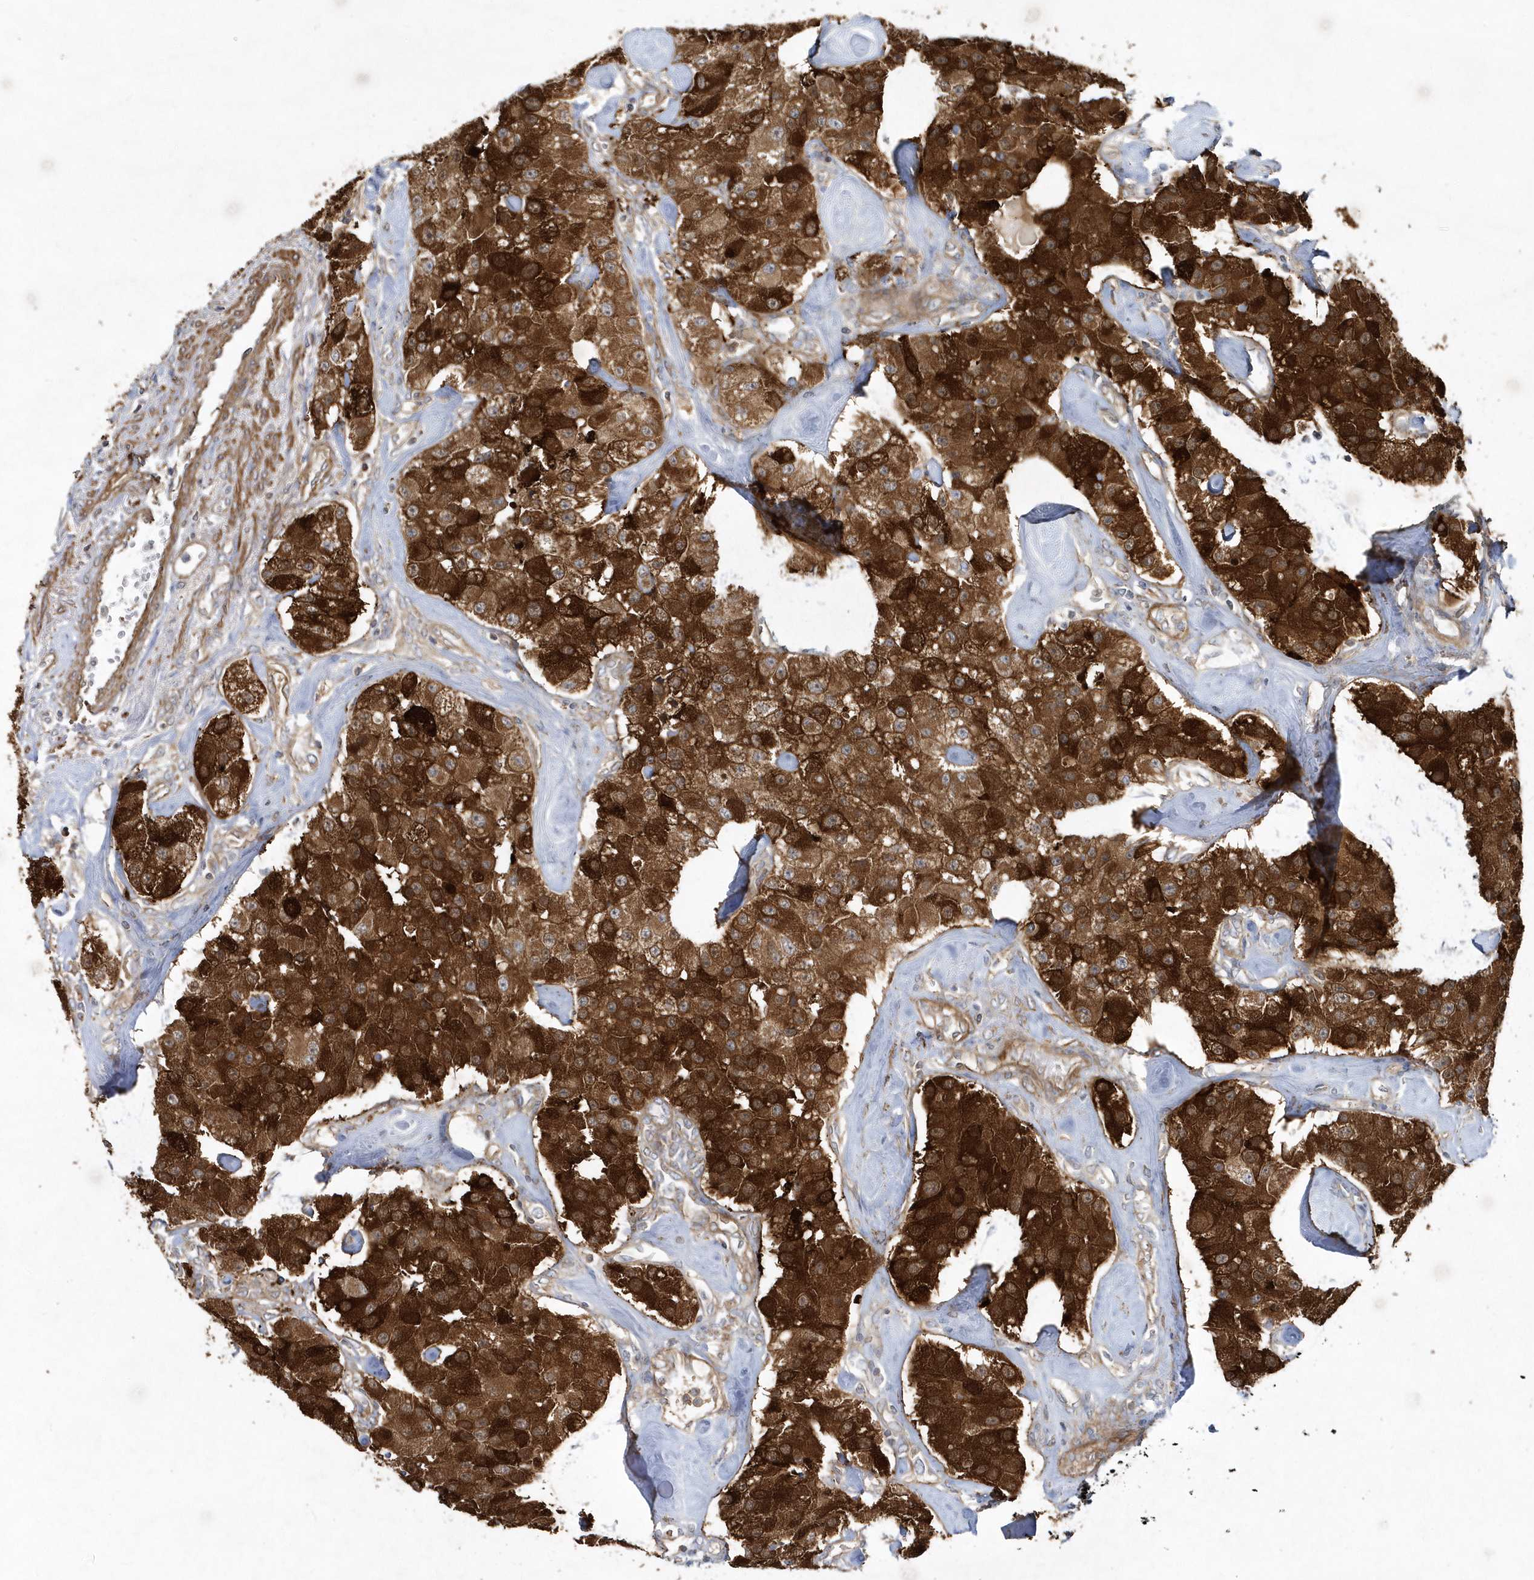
{"staining": {"intensity": "strong", "quantity": ">75%", "location": "cytoplasmic/membranous"}, "tissue": "carcinoid", "cell_type": "Tumor cells", "image_type": "cancer", "snomed": [{"axis": "morphology", "description": "Carcinoid, malignant, NOS"}, {"axis": "topography", "description": "Pancreas"}], "caption": "Approximately >75% of tumor cells in carcinoid reveal strong cytoplasmic/membranous protein staining as visualized by brown immunohistochemical staining.", "gene": "LEXM", "patient": {"sex": "male", "age": 41}}